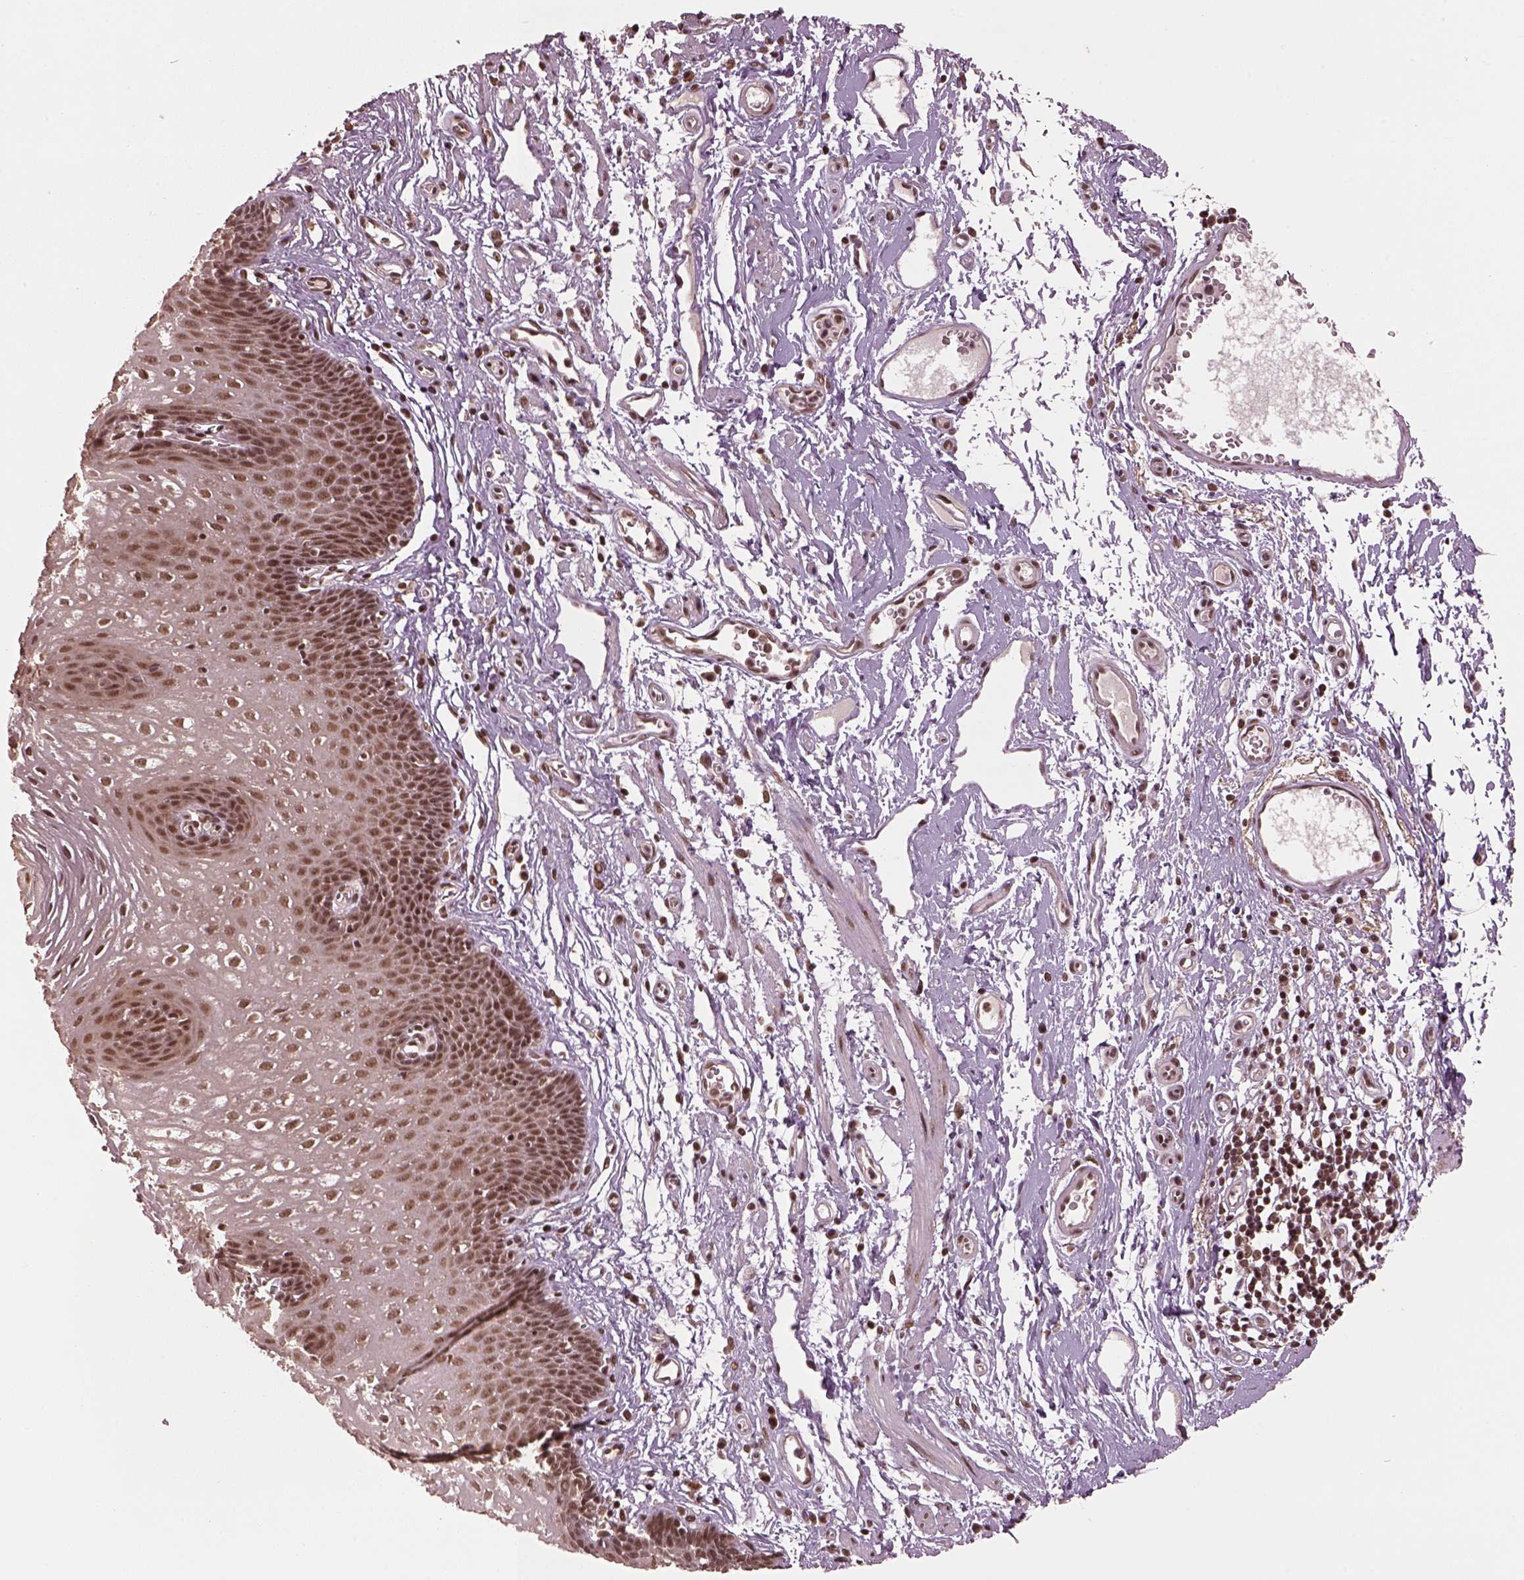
{"staining": {"intensity": "moderate", "quantity": ">75%", "location": "nuclear"}, "tissue": "esophagus", "cell_type": "Squamous epithelial cells", "image_type": "normal", "snomed": [{"axis": "morphology", "description": "Normal tissue, NOS"}, {"axis": "topography", "description": "Esophagus"}], "caption": "Immunohistochemistry (IHC) (DAB) staining of normal human esophagus displays moderate nuclear protein staining in about >75% of squamous epithelial cells.", "gene": "BRD9", "patient": {"sex": "male", "age": 72}}